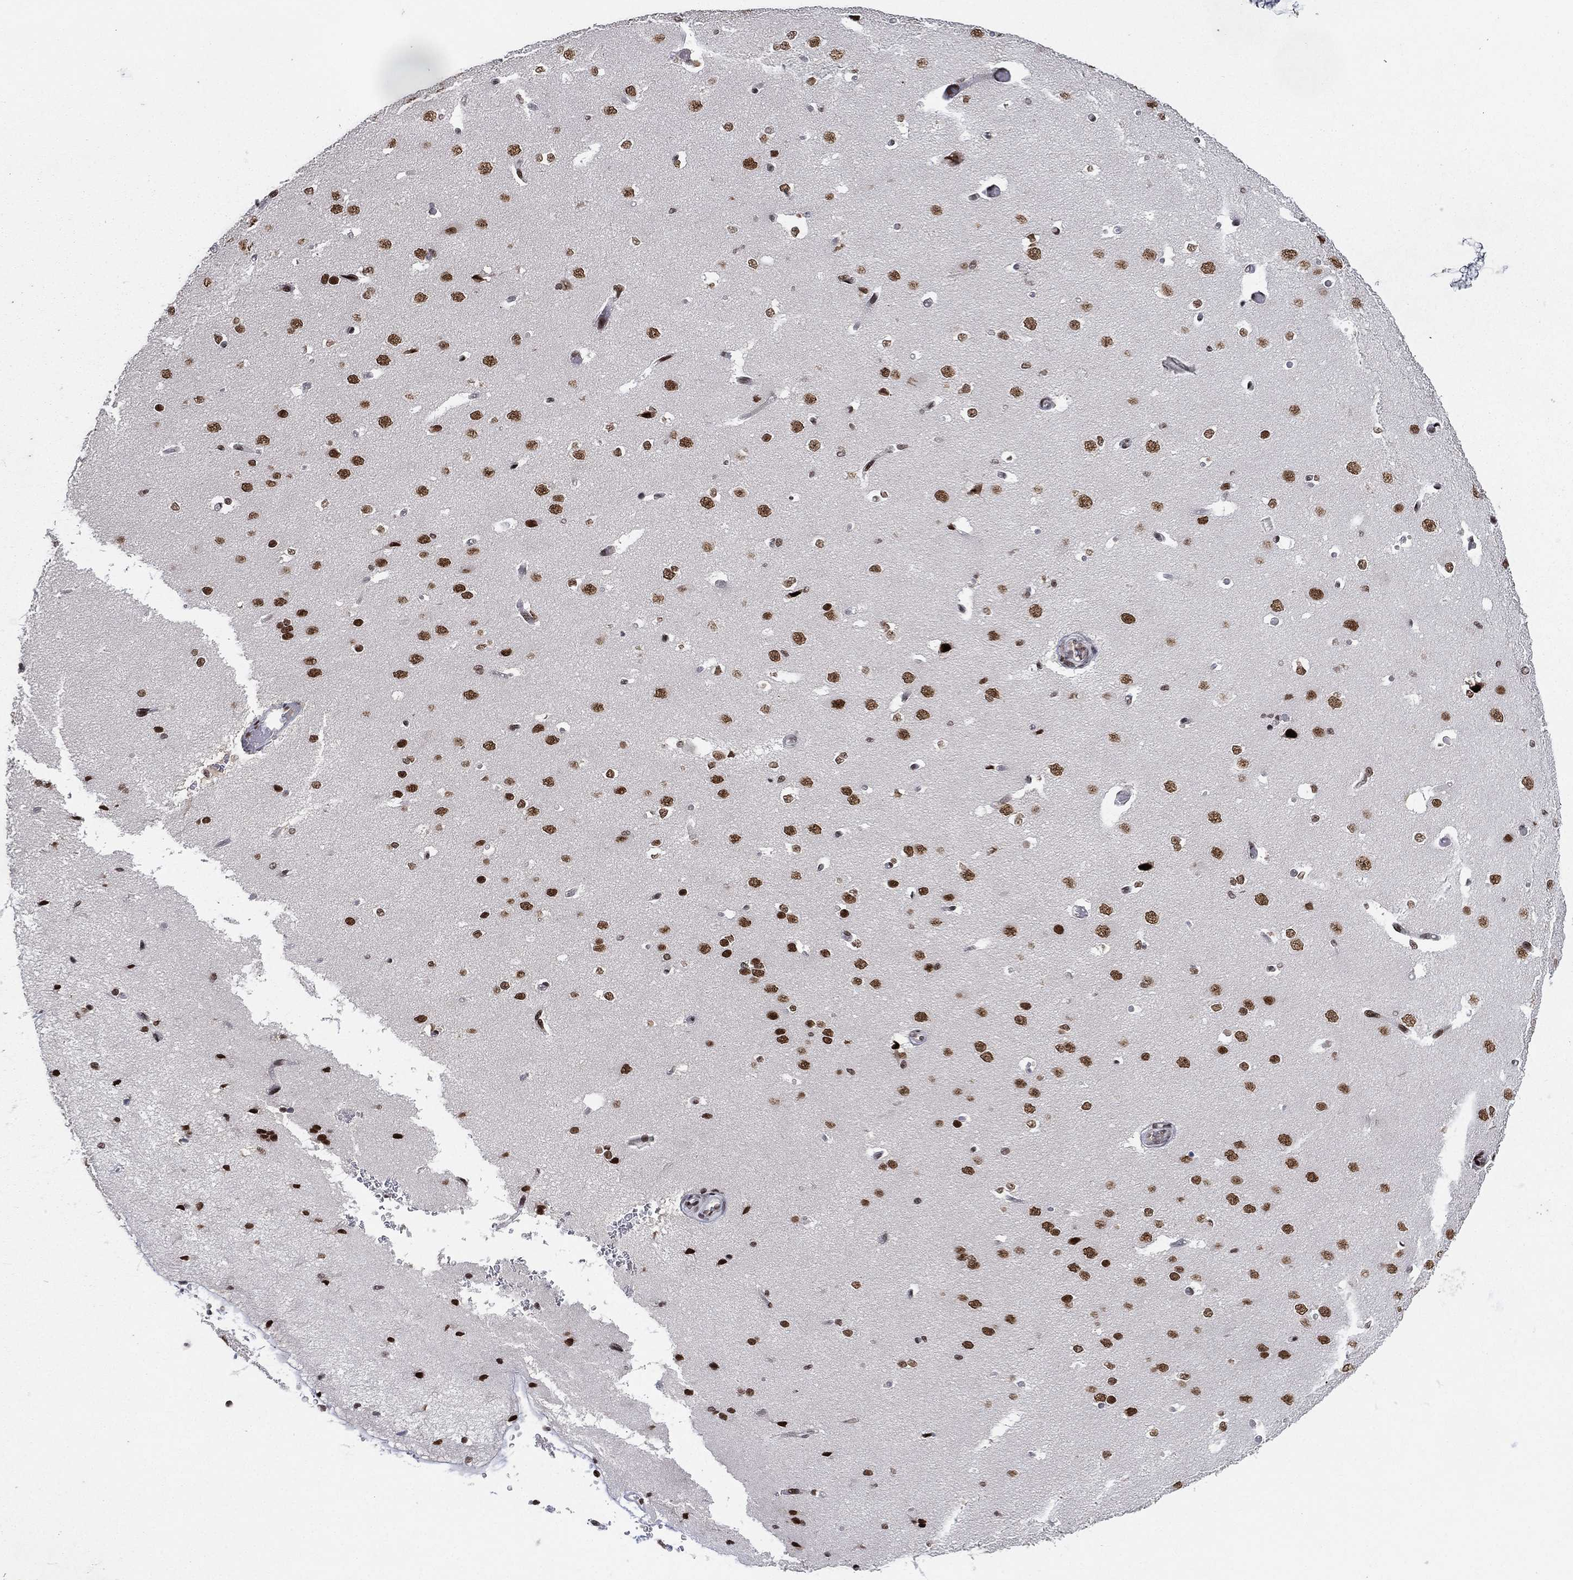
{"staining": {"intensity": "negative", "quantity": "none", "location": "none"}, "tissue": "cerebral cortex", "cell_type": "Endothelial cells", "image_type": "normal", "snomed": [{"axis": "morphology", "description": "Normal tissue, NOS"}, {"axis": "morphology", "description": "Inflammation, NOS"}, {"axis": "topography", "description": "Cerebral cortex"}], "caption": "Immunohistochemical staining of unremarkable cerebral cortex exhibits no significant staining in endothelial cells. The staining was performed using DAB to visualize the protein expression in brown, while the nuclei were stained in blue with hematoxylin (Magnification: 20x).", "gene": "RTF1", "patient": {"sex": "male", "age": 6}}